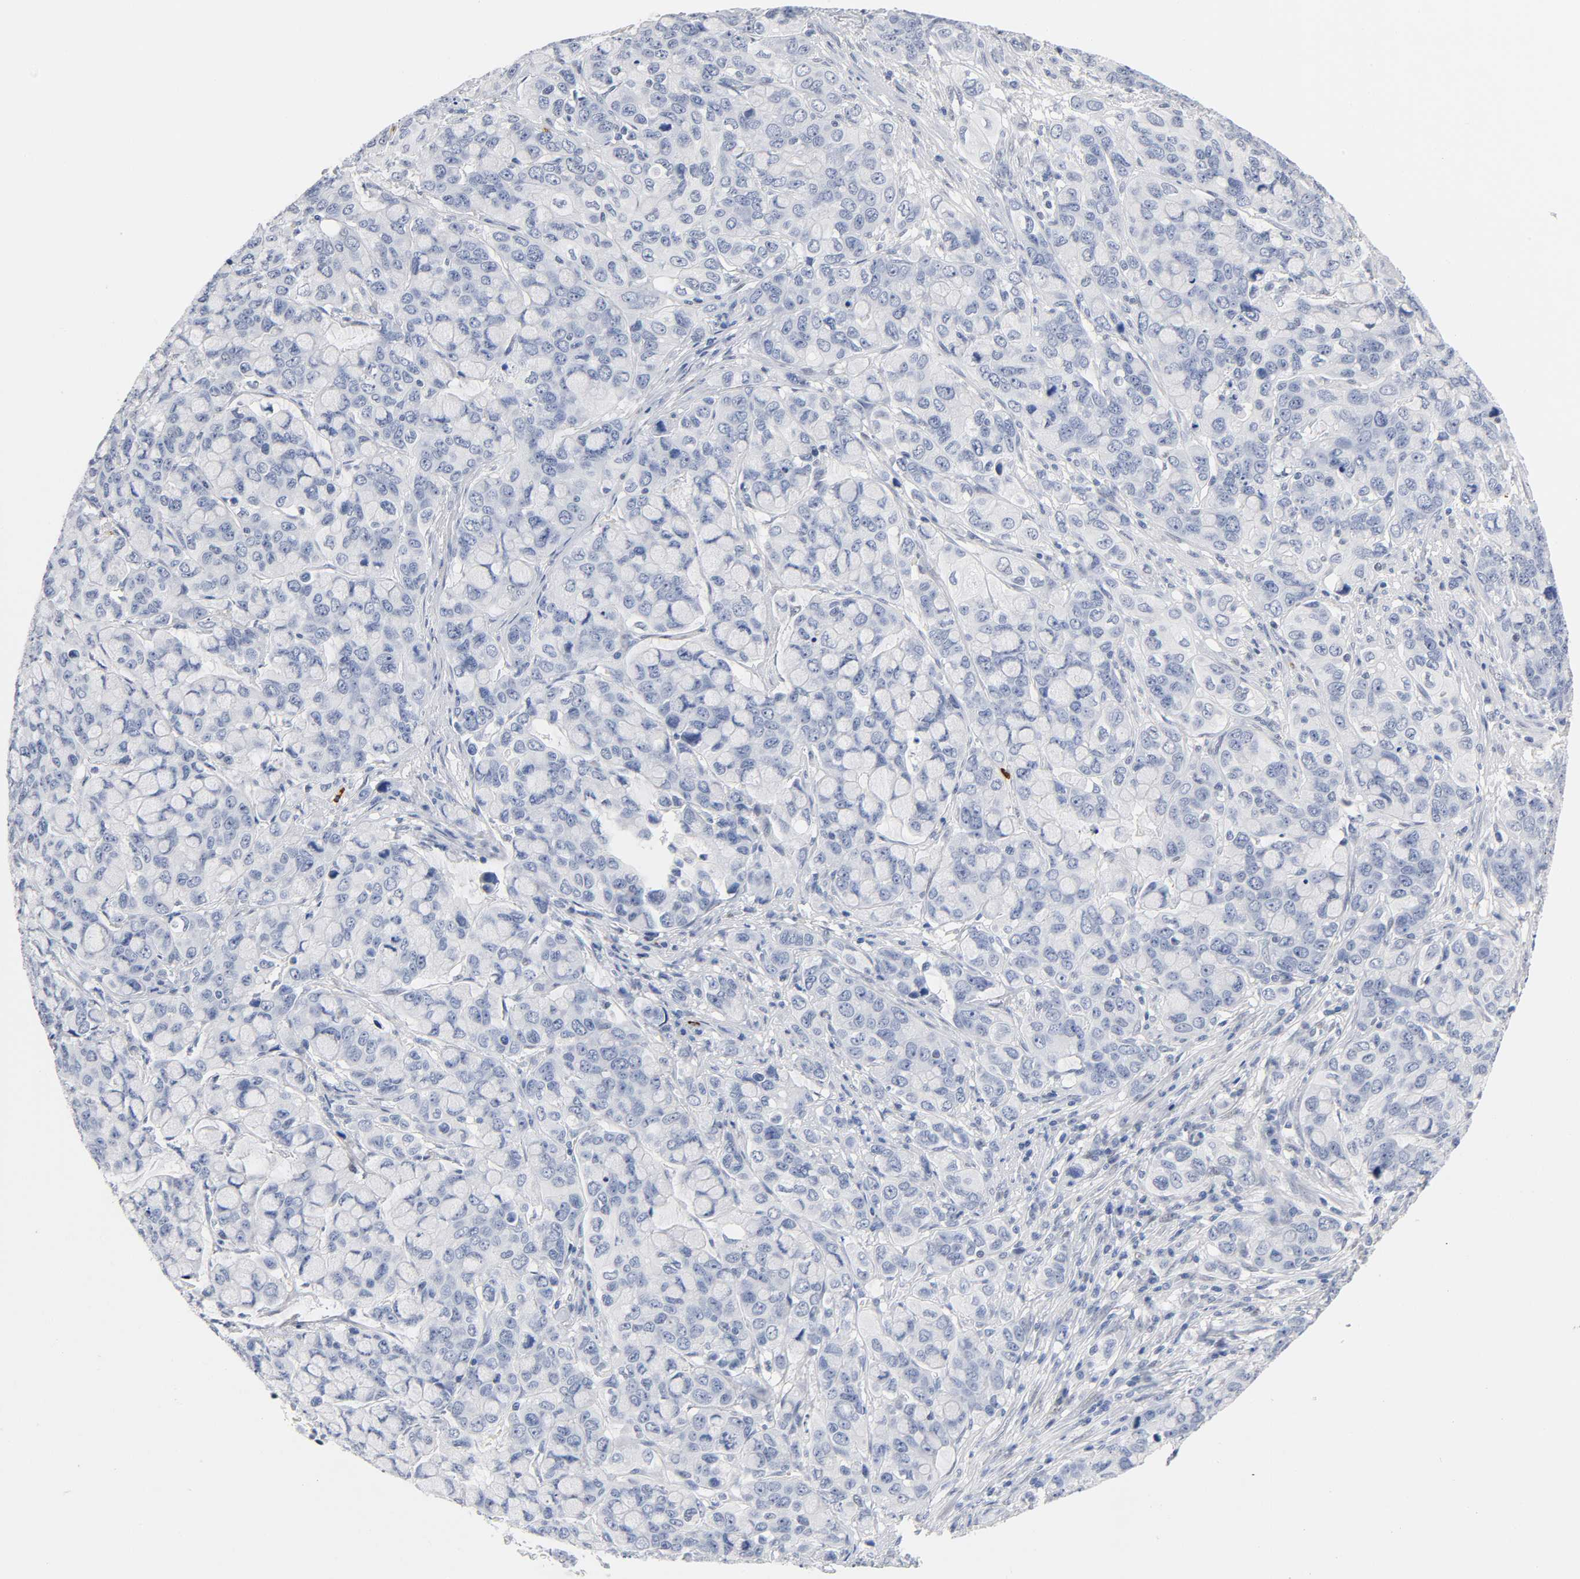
{"staining": {"intensity": "negative", "quantity": "none", "location": "none"}, "tissue": "stomach cancer", "cell_type": "Tumor cells", "image_type": "cancer", "snomed": [{"axis": "morphology", "description": "Adenocarcinoma, NOS"}, {"axis": "topography", "description": "Stomach, lower"}], "caption": "This is a photomicrograph of immunohistochemistry (IHC) staining of stomach adenocarcinoma, which shows no positivity in tumor cells.", "gene": "NAB2", "patient": {"sex": "male", "age": 84}}